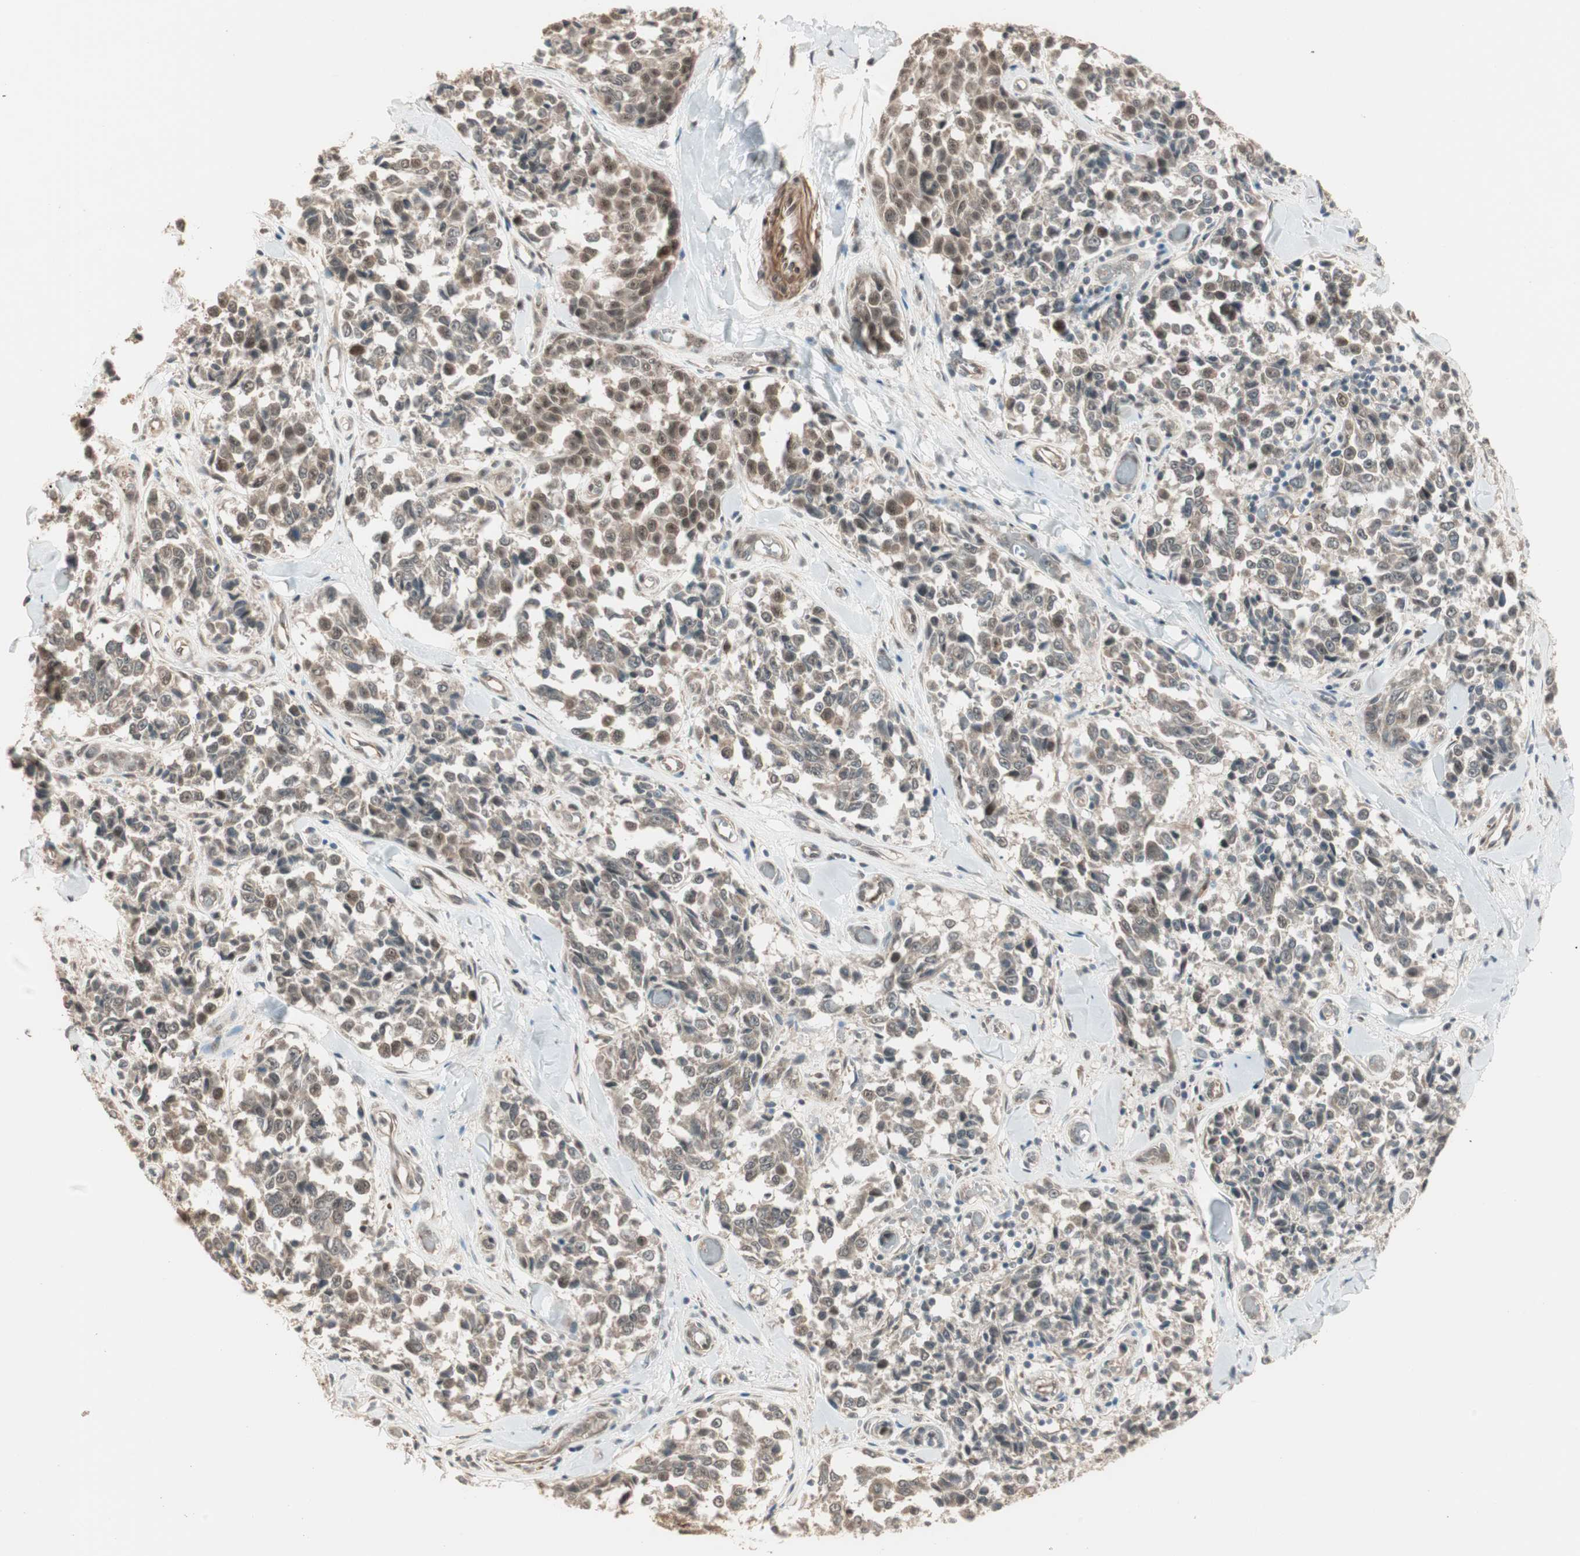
{"staining": {"intensity": "moderate", "quantity": "<25%", "location": "cytoplasmic/membranous,nuclear"}, "tissue": "melanoma", "cell_type": "Tumor cells", "image_type": "cancer", "snomed": [{"axis": "morphology", "description": "Malignant melanoma, NOS"}, {"axis": "topography", "description": "Skin"}], "caption": "Human melanoma stained for a protein (brown) shows moderate cytoplasmic/membranous and nuclear positive expression in about <25% of tumor cells.", "gene": "ZSCAN31", "patient": {"sex": "female", "age": 64}}